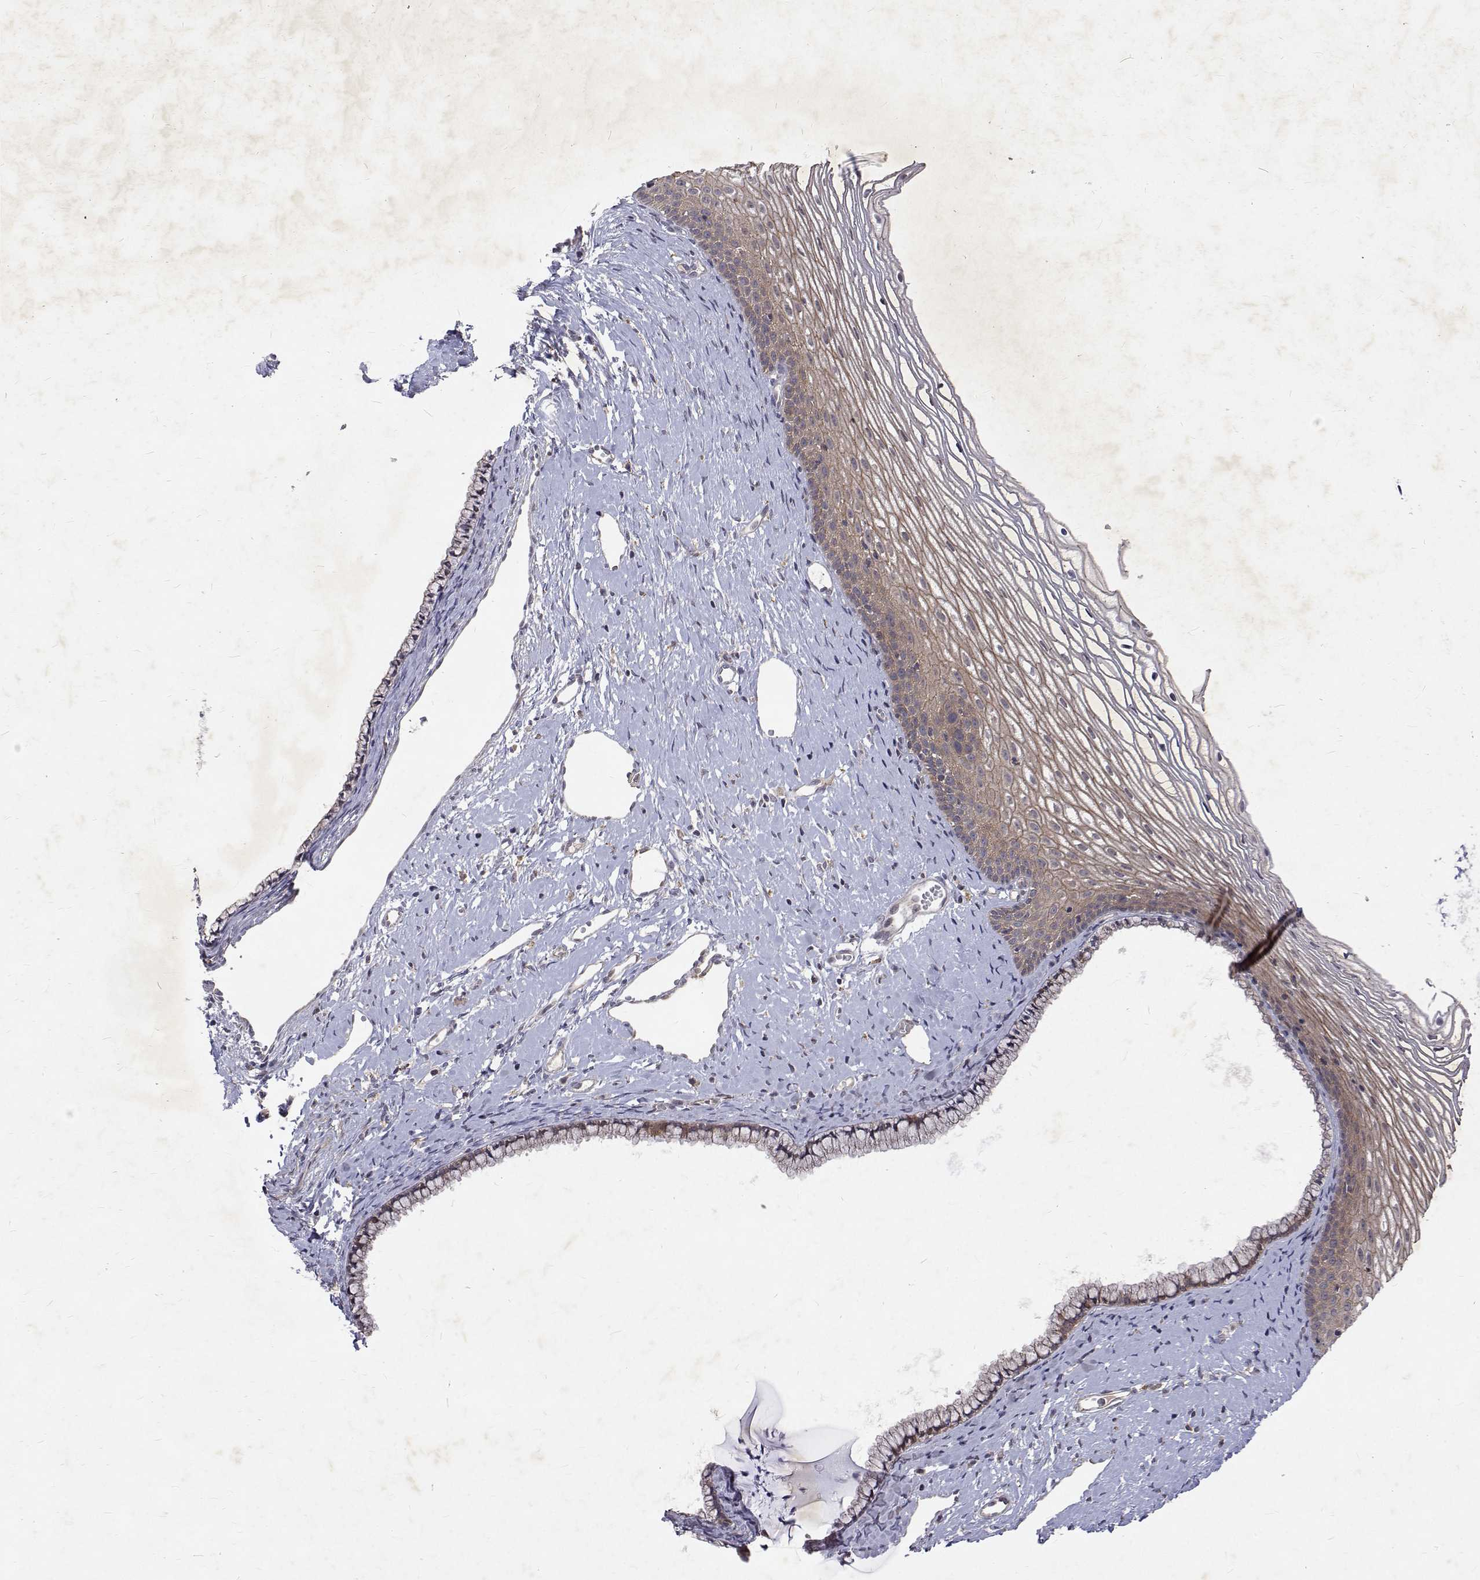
{"staining": {"intensity": "negative", "quantity": "none", "location": "none"}, "tissue": "cervix", "cell_type": "Glandular cells", "image_type": "normal", "snomed": [{"axis": "morphology", "description": "Normal tissue, NOS"}, {"axis": "topography", "description": "Cervix"}], "caption": "An immunohistochemistry (IHC) micrograph of benign cervix is shown. There is no staining in glandular cells of cervix.", "gene": "ALKBH8", "patient": {"sex": "female", "age": 40}}